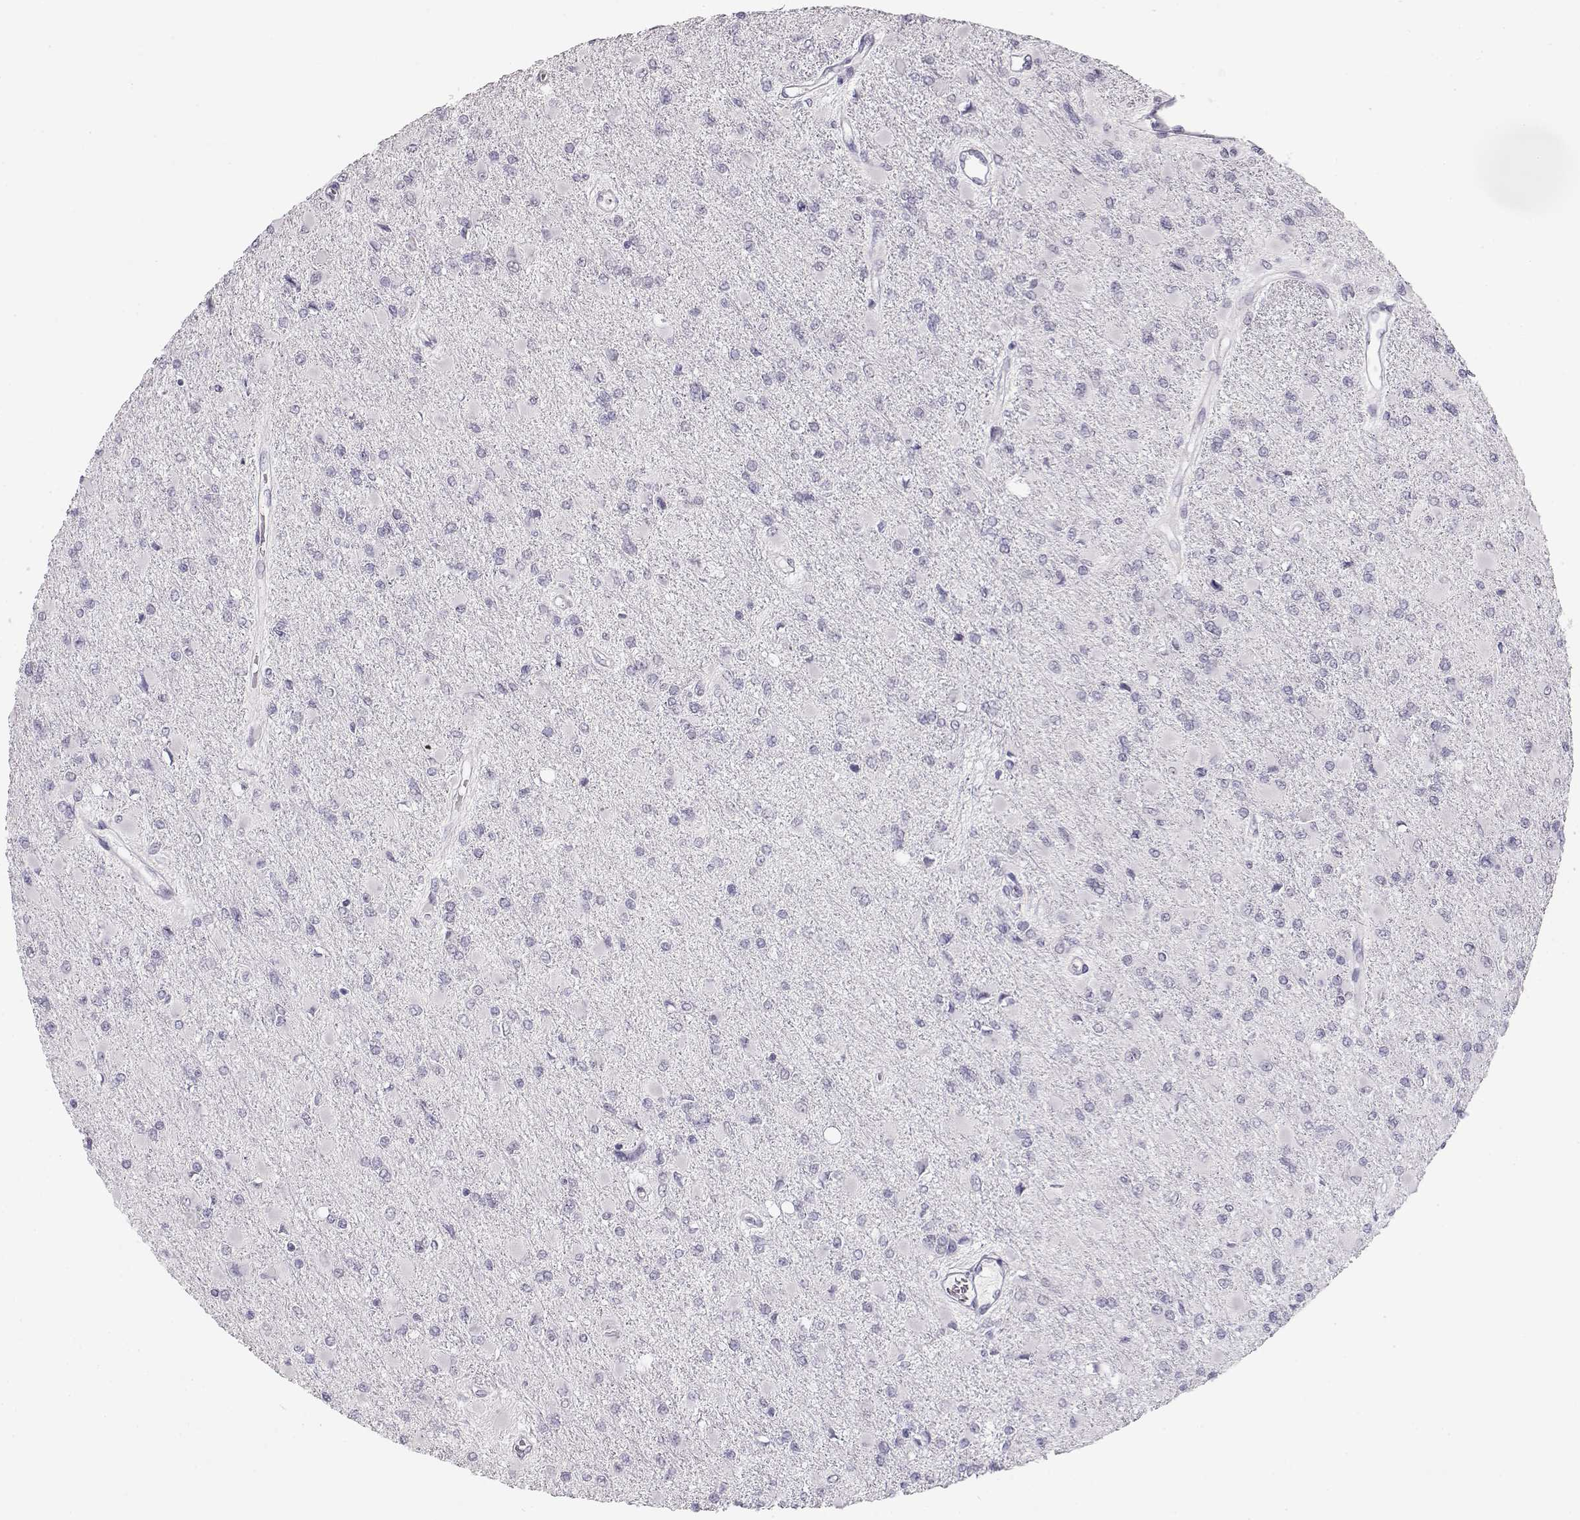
{"staining": {"intensity": "negative", "quantity": "none", "location": "none"}, "tissue": "glioma", "cell_type": "Tumor cells", "image_type": "cancer", "snomed": [{"axis": "morphology", "description": "Glioma, malignant, High grade"}, {"axis": "topography", "description": "Cerebral cortex"}], "caption": "IHC photomicrograph of malignant glioma (high-grade) stained for a protein (brown), which shows no staining in tumor cells. The staining is performed using DAB (3,3'-diaminobenzidine) brown chromogen with nuclei counter-stained in using hematoxylin.", "gene": "IMPG1", "patient": {"sex": "female", "age": 36}}